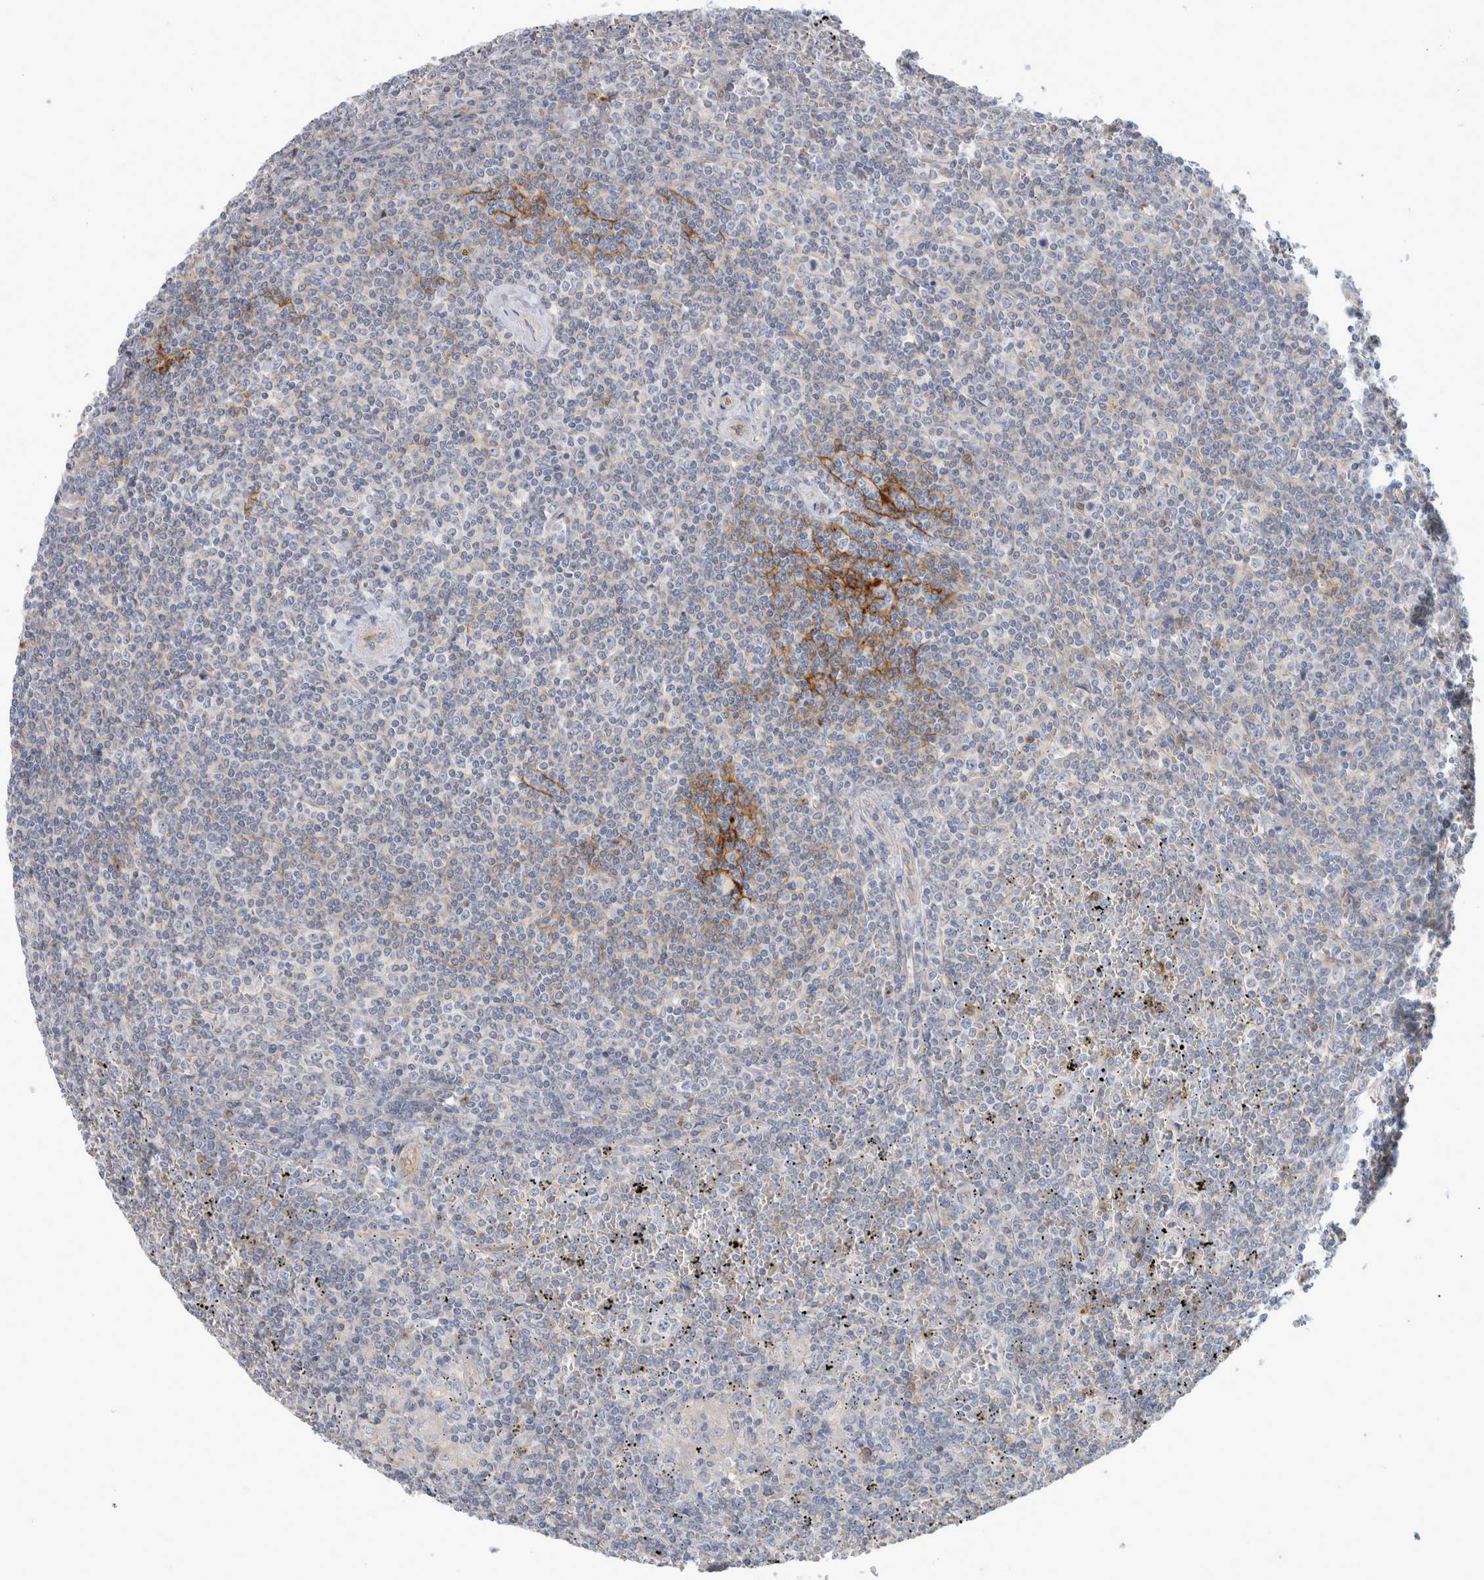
{"staining": {"intensity": "negative", "quantity": "none", "location": "none"}, "tissue": "lymphoma", "cell_type": "Tumor cells", "image_type": "cancer", "snomed": [{"axis": "morphology", "description": "Malignant lymphoma, non-Hodgkin's type, Low grade"}, {"axis": "topography", "description": "Spleen"}], "caption": "This is an immunohistochemistry photomicrograph of low-grade malignant lymphoma, non-Hodgkin's type. There is no expression in tumor cells.", "gene": "CD55", "patient": {"sex": "female", "age": 19}}